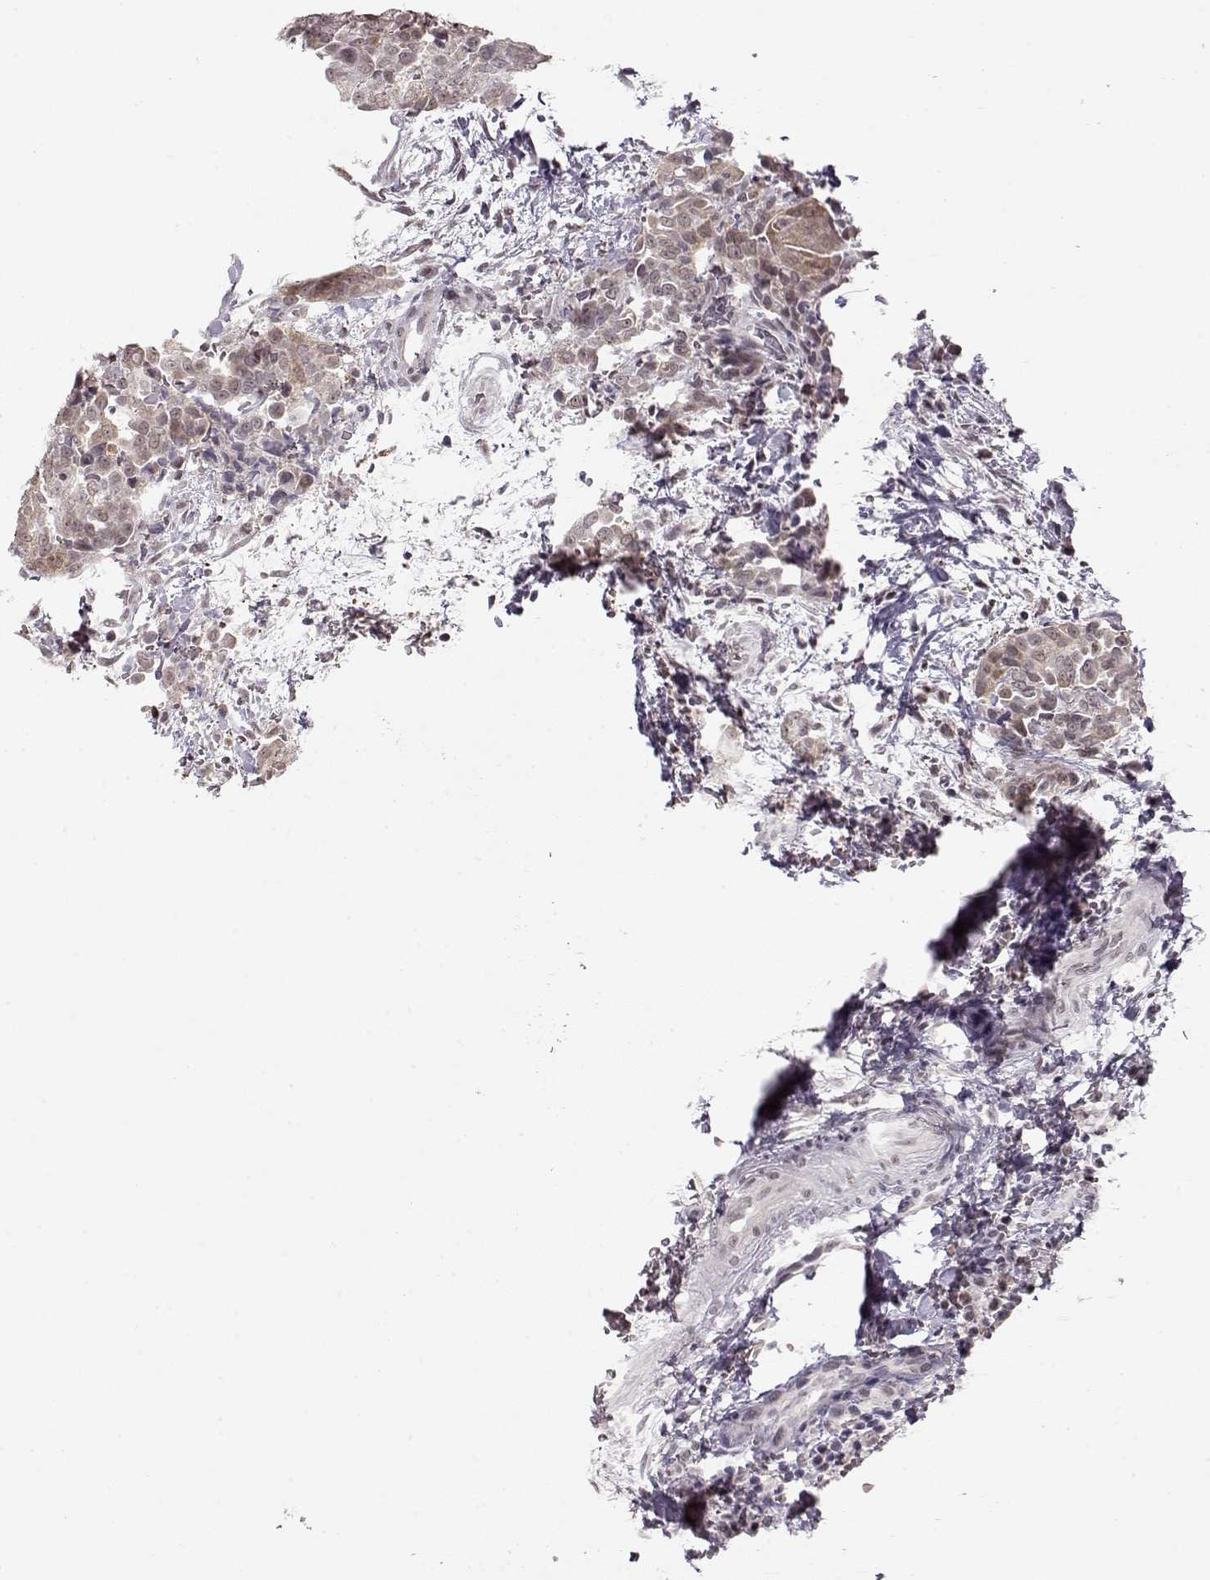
{"staining": {"intensity": "weak", "quantity": "25%-75%", "location": "cytoplasmic/membranous,nuclear"}, "tissue": "thyroid cancer", "cell_type": "Tumor cells", "image_type": "cancer", "snomed": [{"axis": "morphology", "description": "Papillary adenocarcinoma, NOS"}, {"axis": "topography", "description": "Thyroid gland"}], "caption": "Immunohistochemical staining of human papillary adenocarcinoma (thyroid) reveals weak cytoplasmic/membranous and nuclear protein expression in approximately 25%-75% of tumor cells.", "gene": "PCP4", "patient": {"sex": "male", "age": 61}}